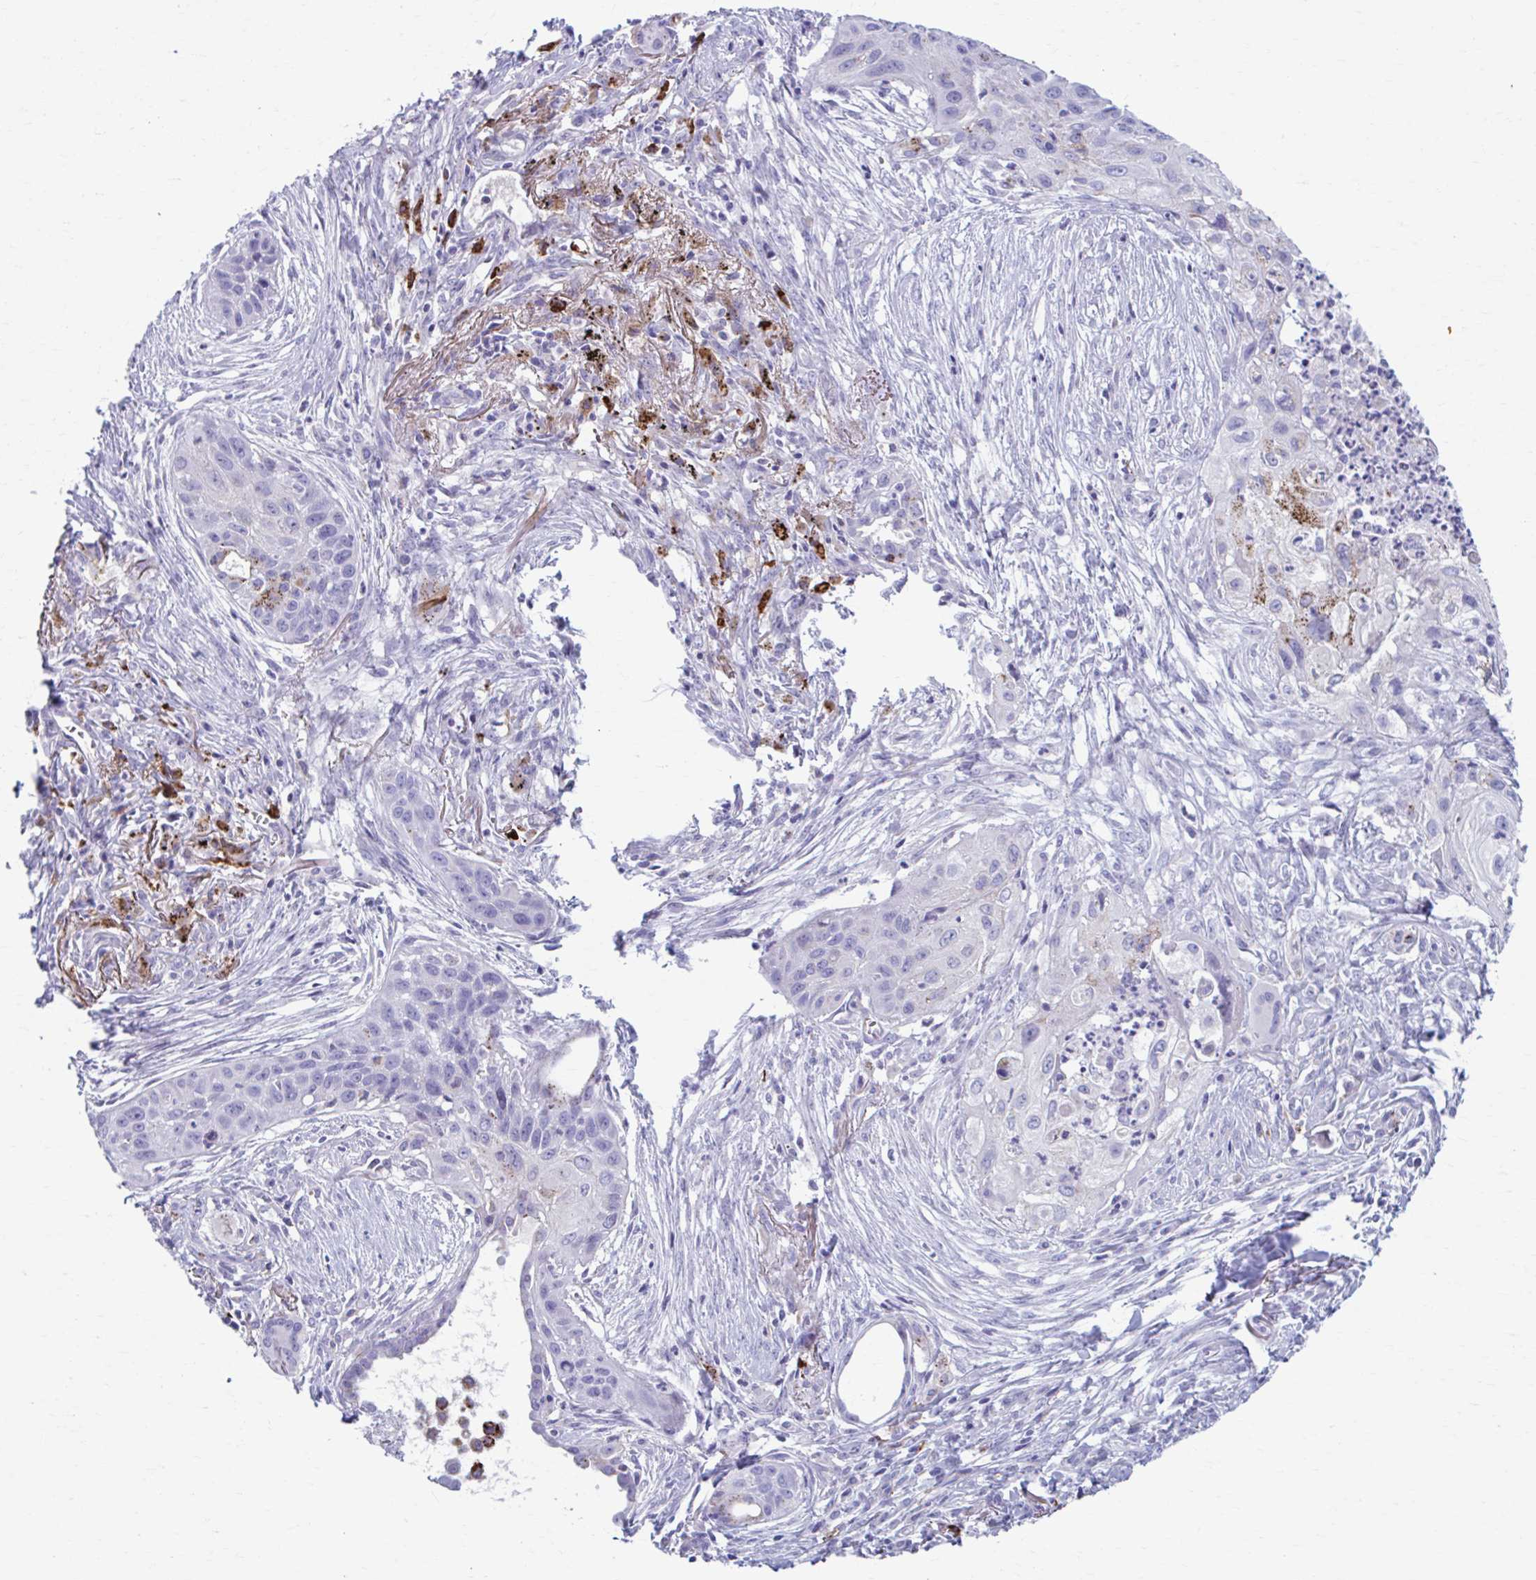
{"staining": {"intensity": "negative", "quantity": "none", "location": "none"}, "tissue": "lung cancer", "cell_type": "Tumor cells", "image_type": "cancer", "snomed": [{"axis": "morphology", "description": "Squamous cell carcinoma, NOS"}, {"axis": "topography", "description": "Lung"}], "caption": "IHC photomicrograph of neoplastic tissue: lung squamous cell carcinoma stained with DAB demonstrates no significant protein staining in tumor cells.", "gene": "C12orf71", "patient": {"sex": "male", "age": 71}}